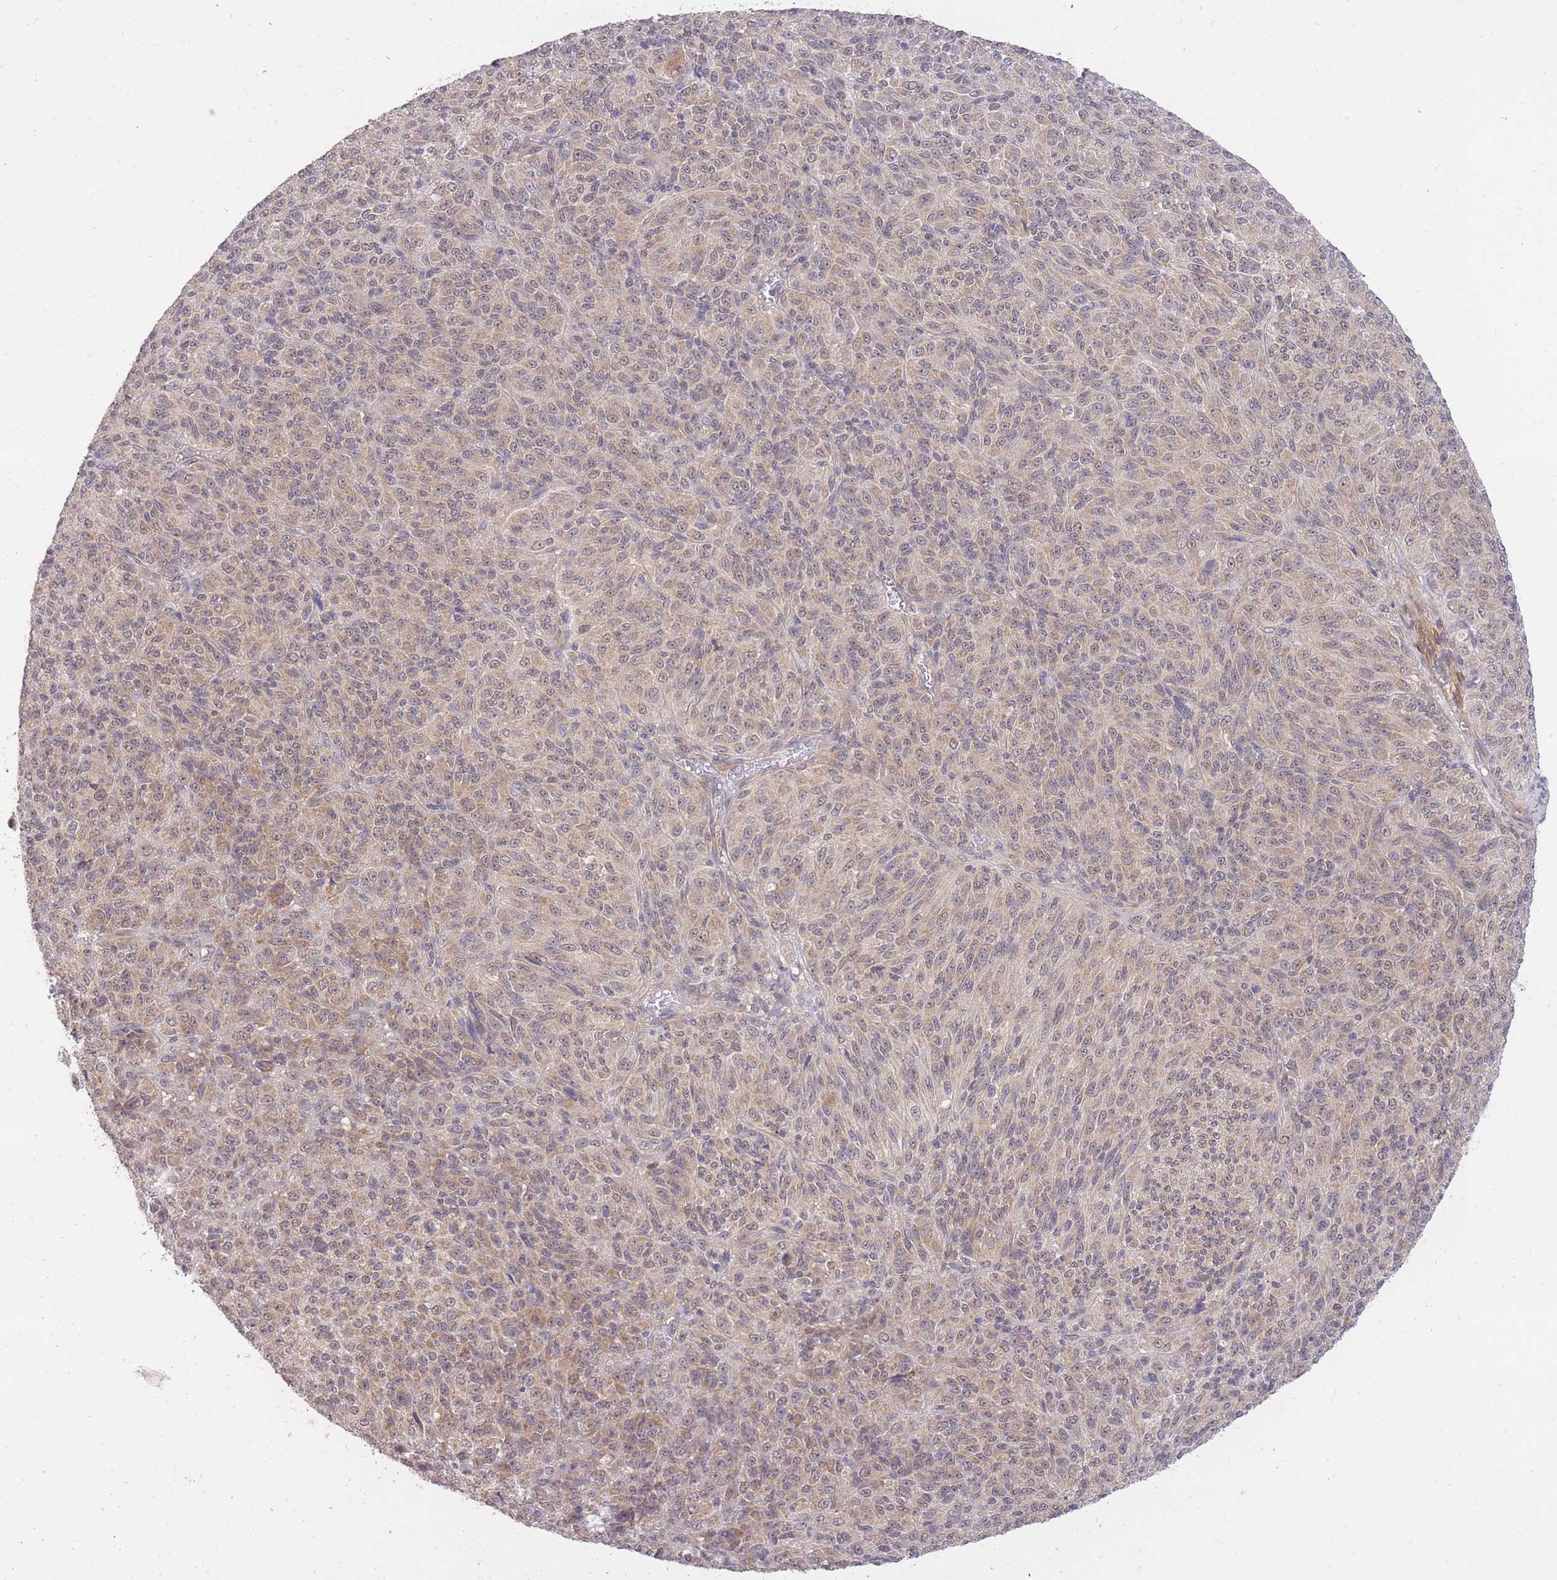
{"staining": {"intensity": "negative", "quantity": "none", "location": "none"}, "tissue": "melanoma", "cell_type": "Tumor cells", "image_type": "cancer", "snomed": [{"axis": "morphology", "description": "Malignant melanoma, Metastatic site"}, {"axis": "topography", "description": "Brain"}], "caption": "Tumor cells show no significant staining in melanoma.", "gene": "ELOA2", "patient": {"sex": "female", "age": 56}}